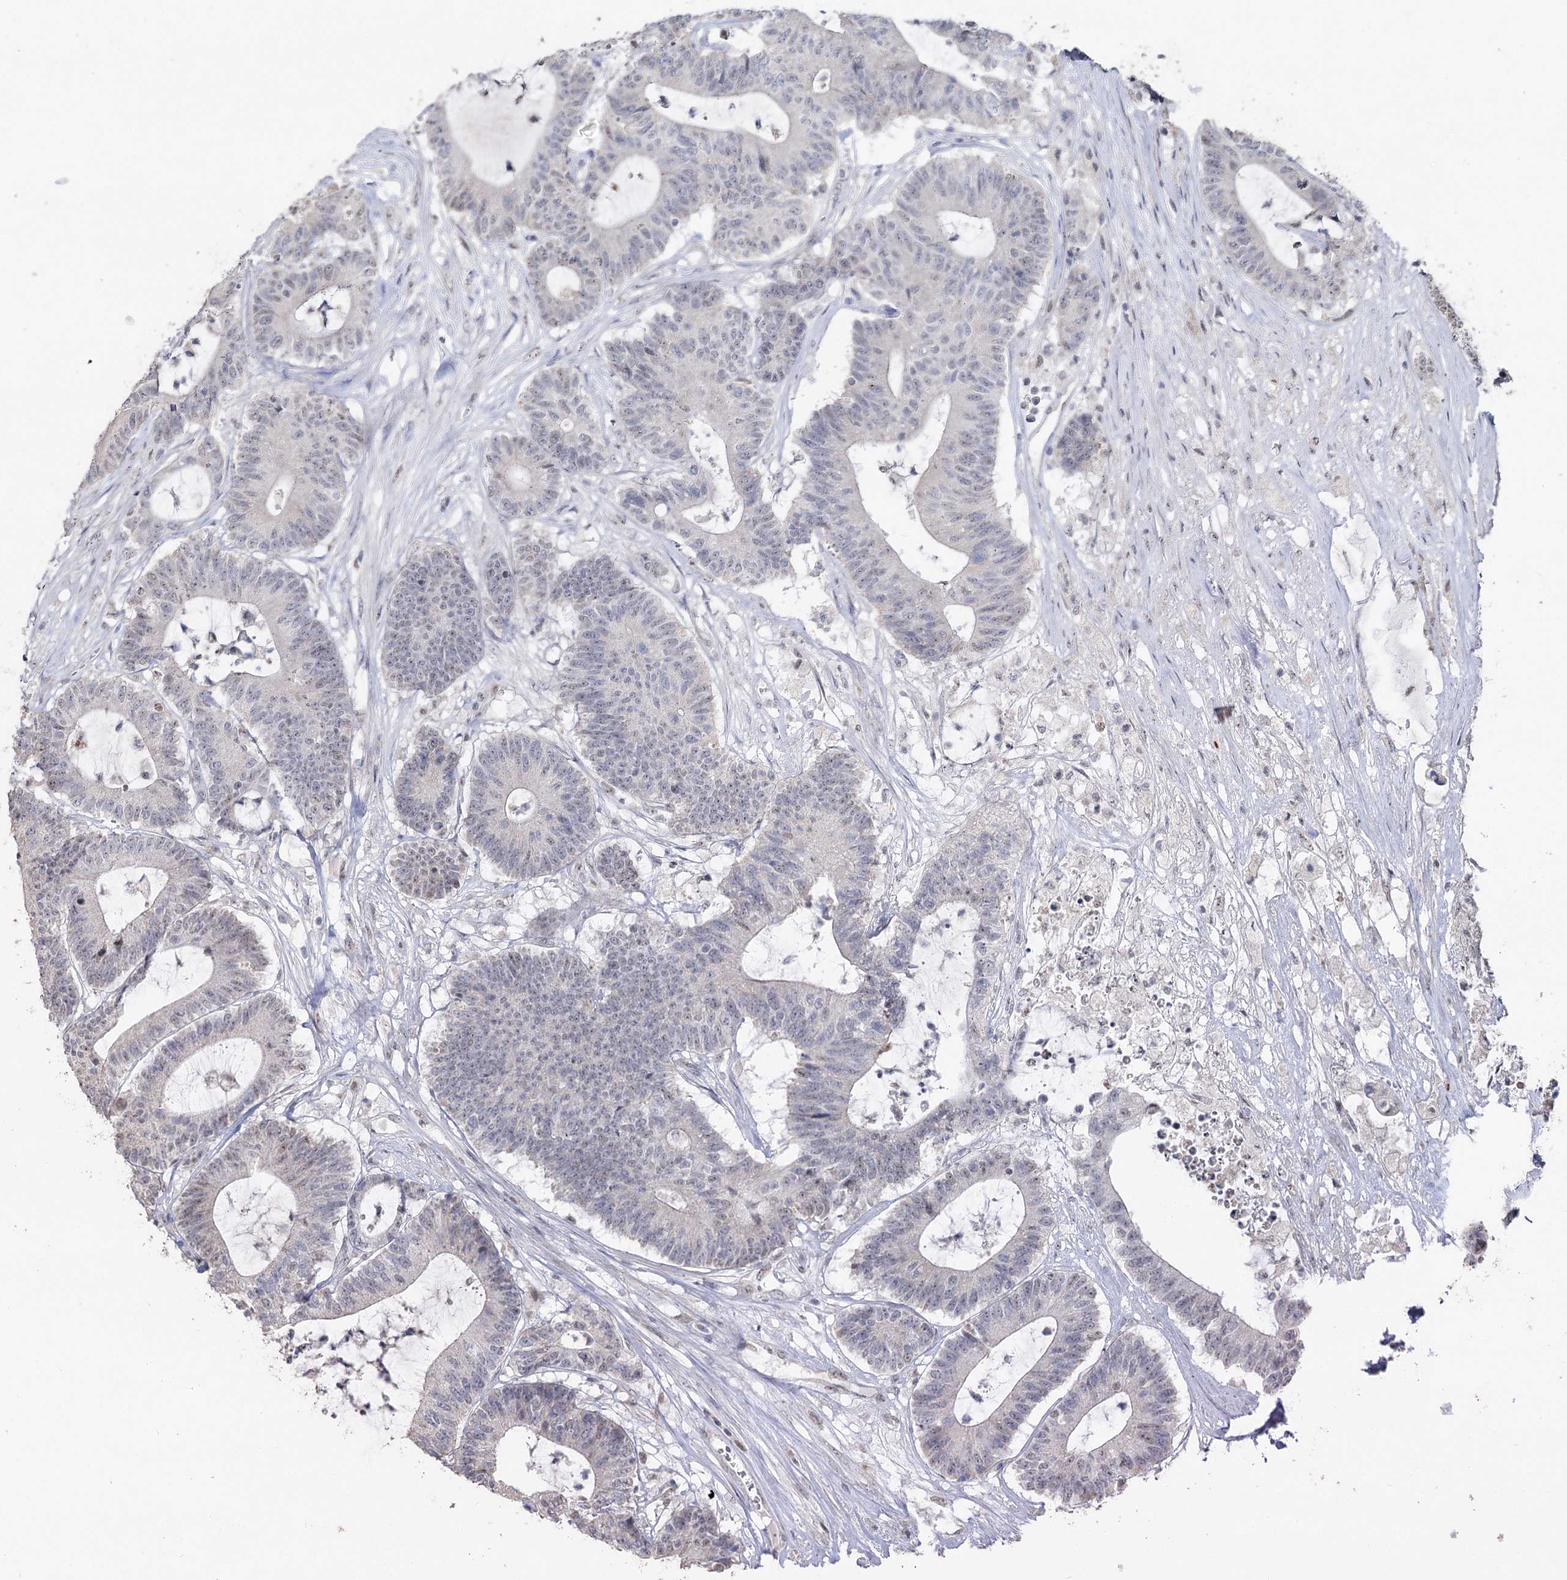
{"staining": {"intensity": "weak", "quantity": "<25%", "location": "nuclear"}, "tissue": "colorectal cancer", "cell_type": "Tumor cells", "image_type": "cancer", "snomed": [{"axis": "morphology", "description": "Adenocarcinoma, NOS"}, {"axis": "topography", "description": "Colon"}], "caption": "Image shows no protein positivity in tumor cells of colorectal adenocarcinoma tissue. (Brightfield microscopy of DAB IHC at high magnification).", "gene": "RUFY4", "patient": {"sex": "female", "age": 84}}